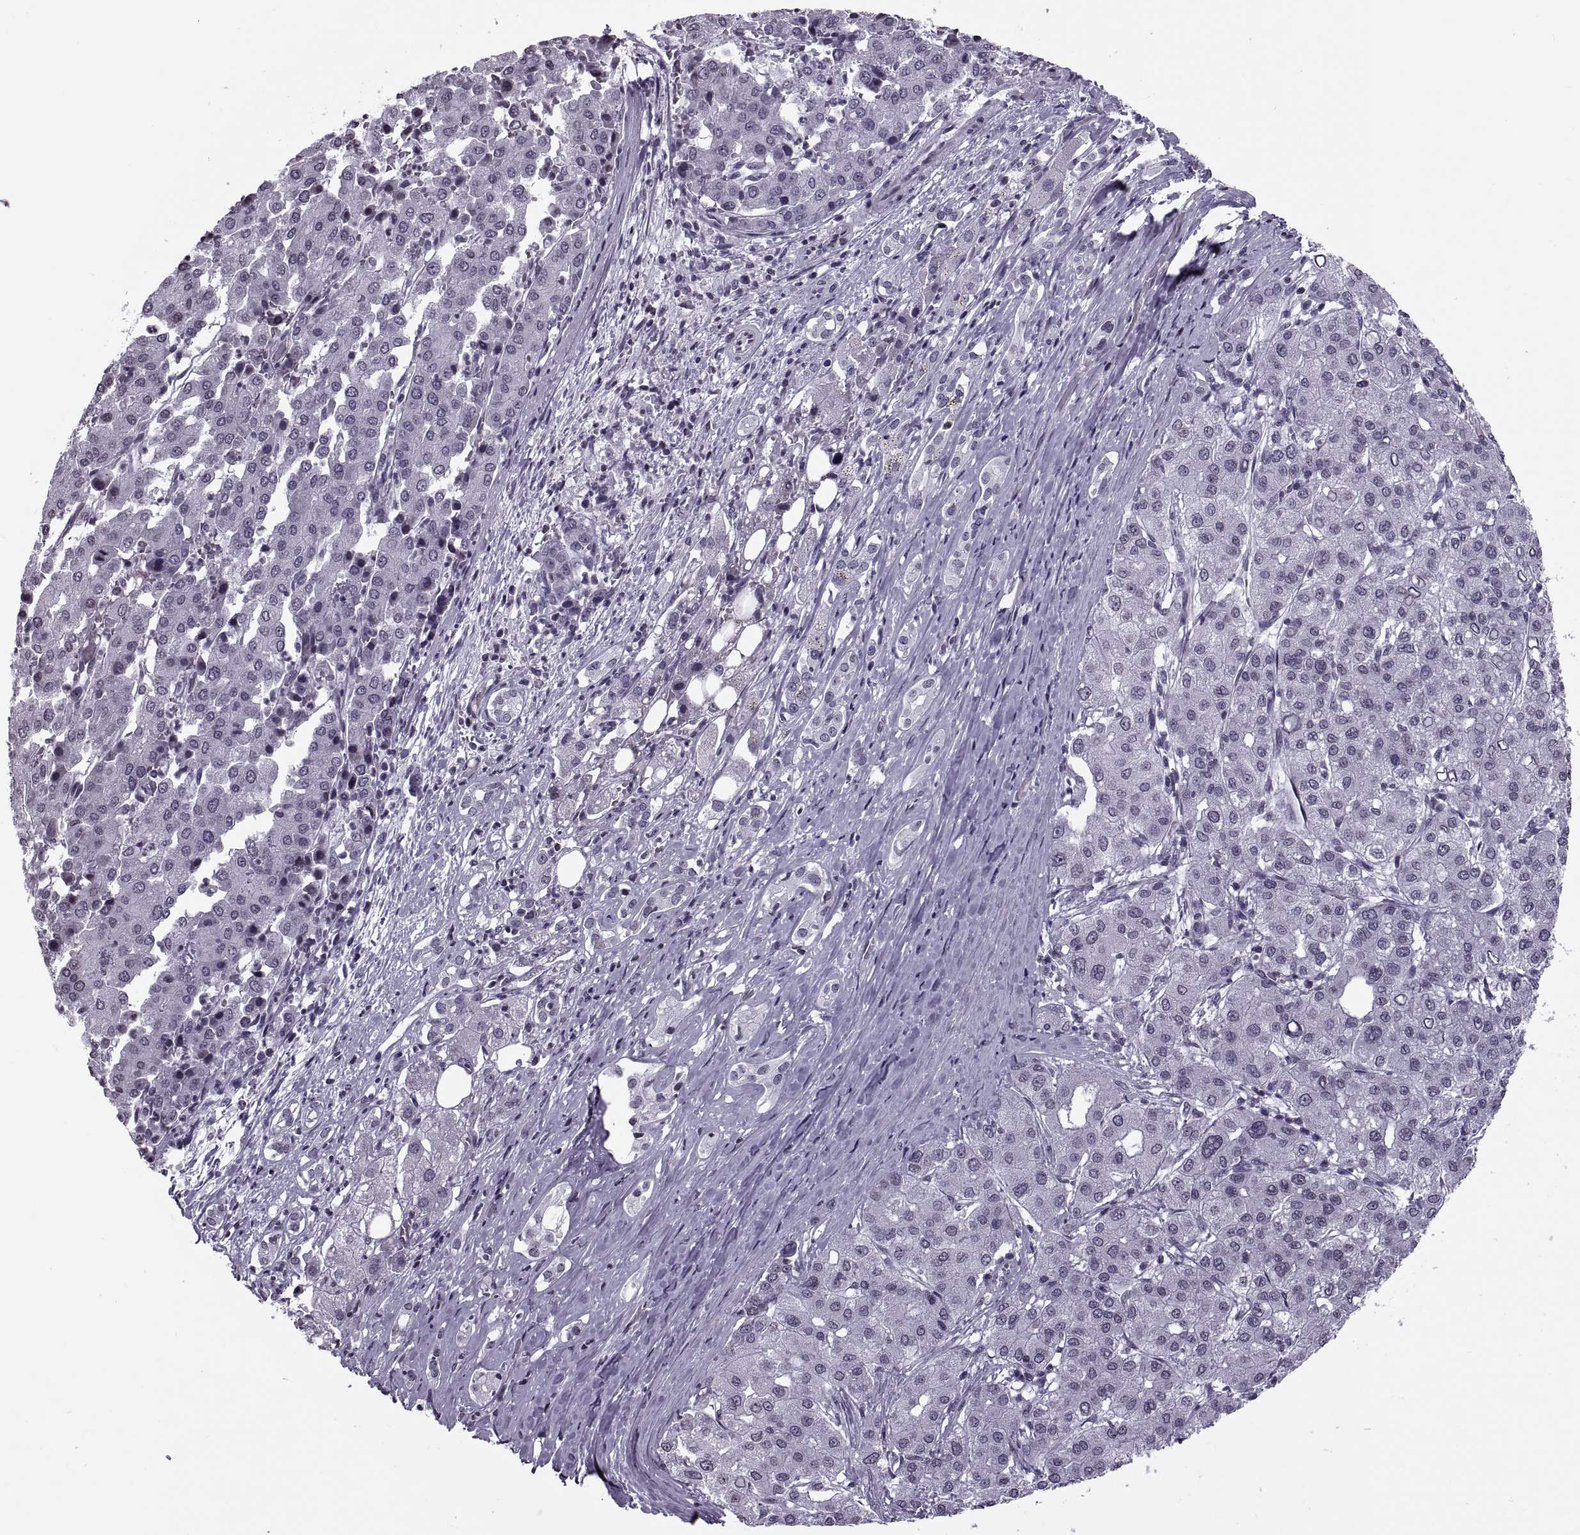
{"staining": {"intensity": "negative", "quantity": "none", "location": "none"}, "tissue": "liver cancer", "cell_type": "Tumor cells", "image_type": "cancer", "snomed": [{"axis": "morphology", "description": "Carcinoma, Hepatocellular, NOS"}, {"axis": "topography", "description": "Liver"}], "caption": "An IHC micrograph of liver hepatocellular carcinoma is shown. There is no staining in tumor cells of liver hepatocellular carcinoma.", "gene": "H1-8", "patient": {"sex": "male", "age": 65}}